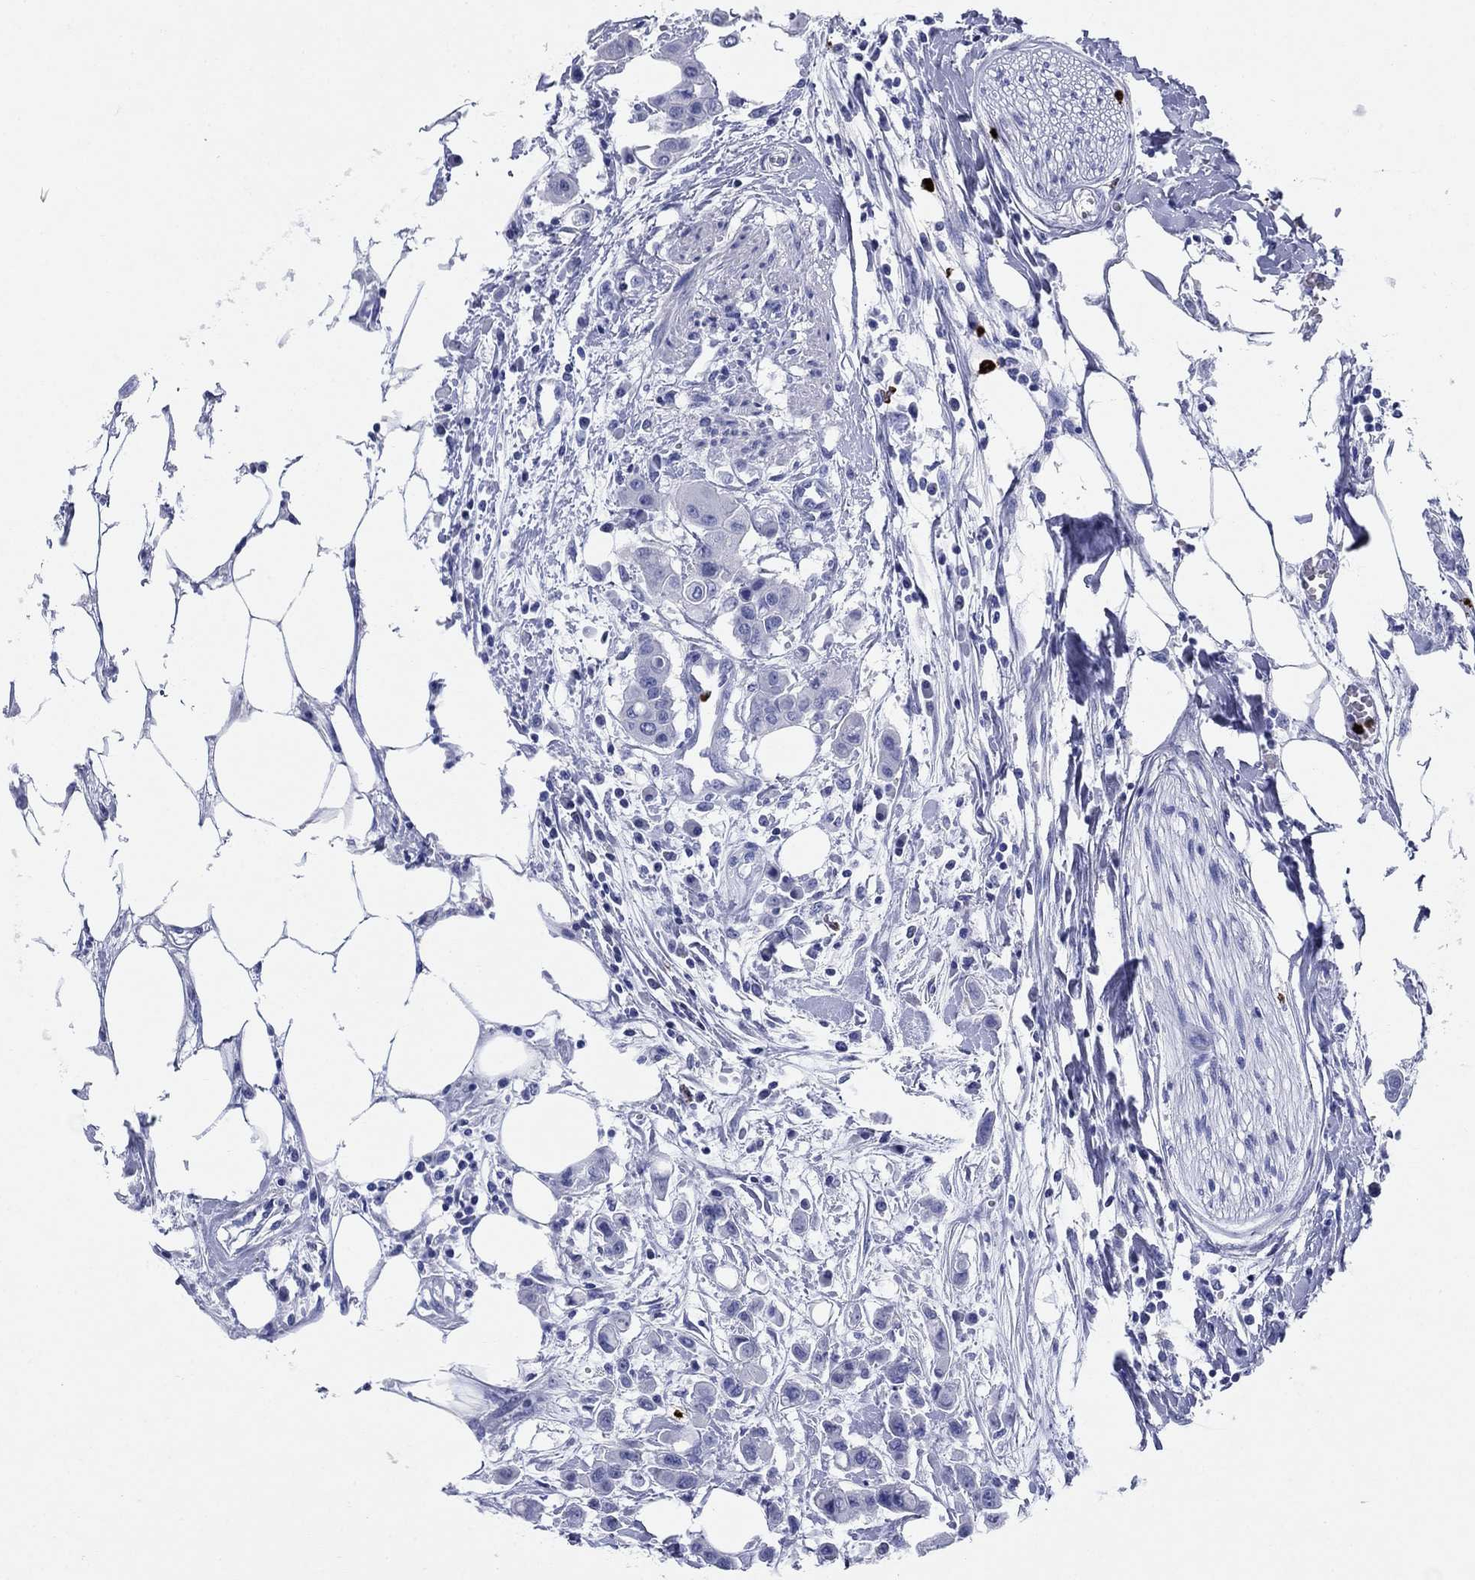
{"staining": {"intensity": "negative", "quantity": "none", "location": "none"}, "tissue": "carcinoid", "cell_type": "Tumor cells", "image_type": "cancer", "snomed": [{"axis": "morphology", "description": "Carcinoid, malignant, NOS"}, {"axis": "topography", "description": "Colon"}], "caption": "DAB immunohistochemical staining of carcinoid (malignant) displays no significant positivity in tumor cells.", "gene": "AZU1", "patient": {"sex": "male", "age": 81}}